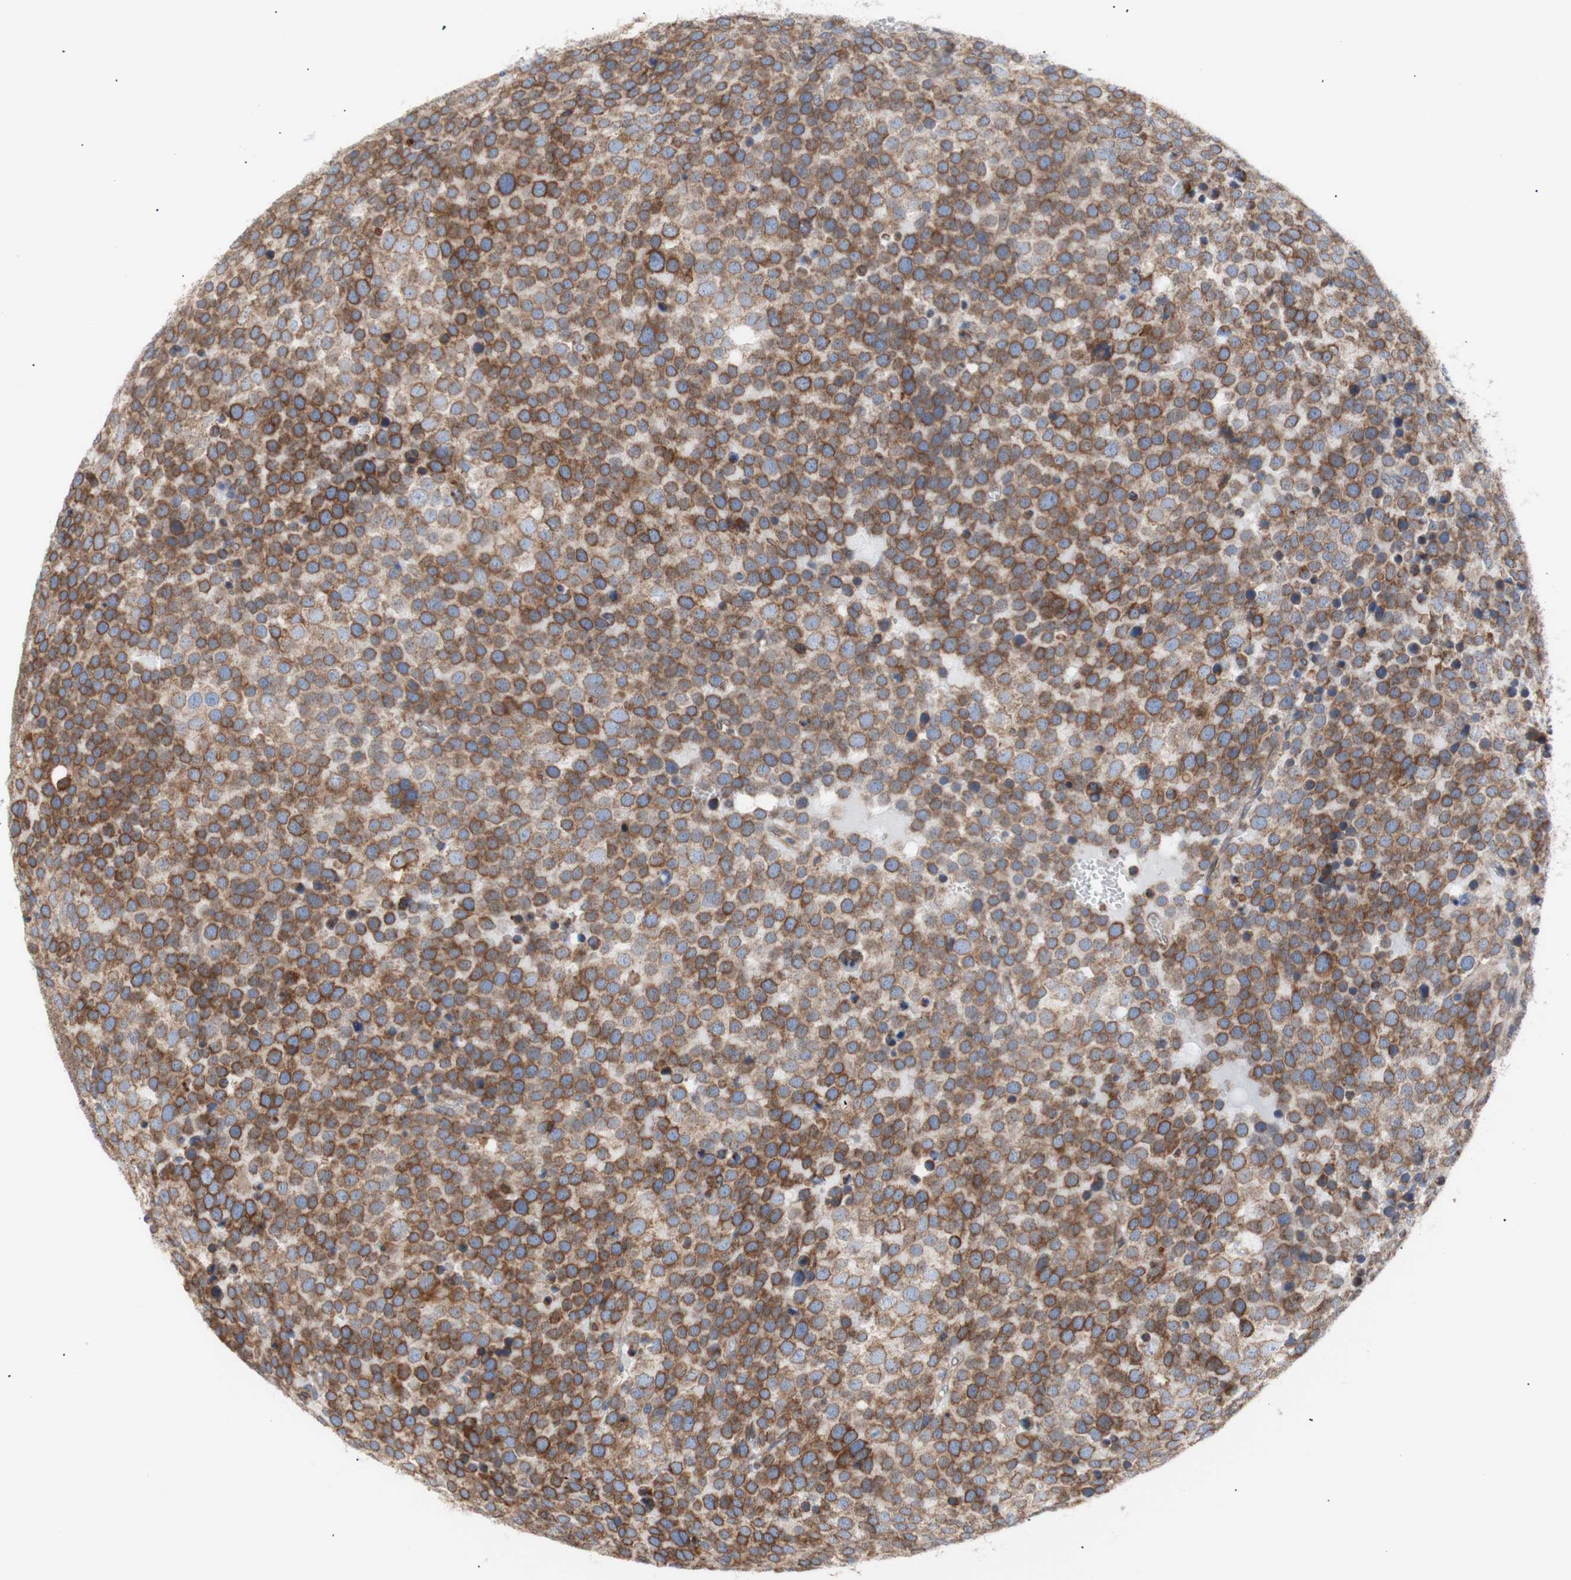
{"staining": {"intensity": "strong", "quantity": ">75%", "location": "cytoplasmic/membranous"}, "tissue": "testis cancer", "cell_type": "Tumor cells", "image_type": "cancer", "snomed": [{"axis": "morphology", "description": "Seminoma, NOS"}, {"axis": "topography", "description": "Testis"}], "caption": "This image shows immunohistochemistry (IHC) staining of human testis cancer (seminoma), with high strong cytoplasmic/membranous positivity in about >75% of tumor cells.", "gene": "ERLIN1", "patient": {"sex": "male", "age": 71}}